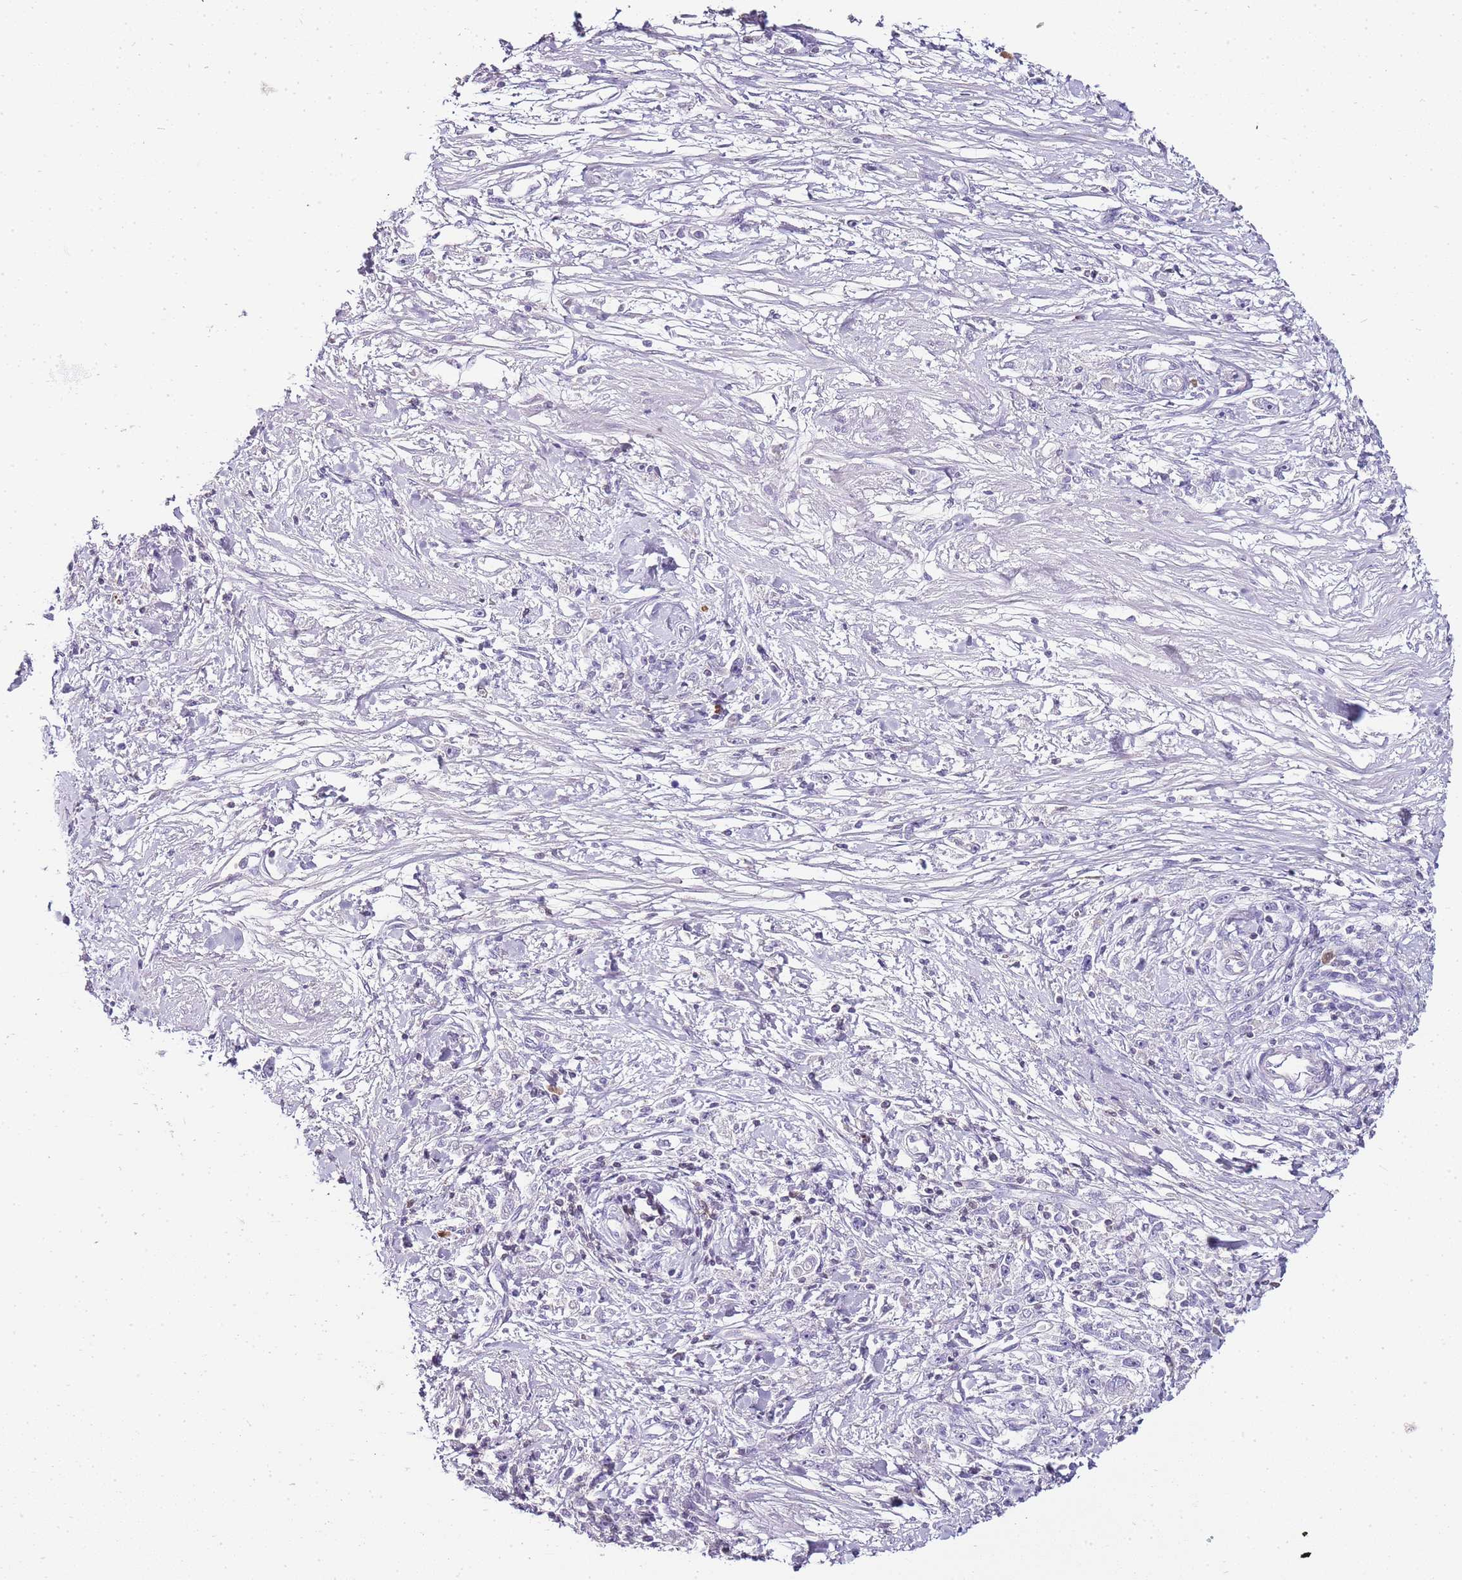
{"staining": {"intensity": "negative", "quantity": "none", "location": "none"}, "tissue": "stomach cancer", "cell_type": "Tumor cells", "image_type": "cancer", "snomed": [{"axis": "morphology", "description": "Adenocarcinoma, NOS"}, {"axis": "topography", "description": "Stomach"}], "caption": "An image of human stomach cancer (adenocarcinoma) is negative for staining in tumor cells.", "gene": "ZBP1", "patient": {"sex": "female", "age": 59}}